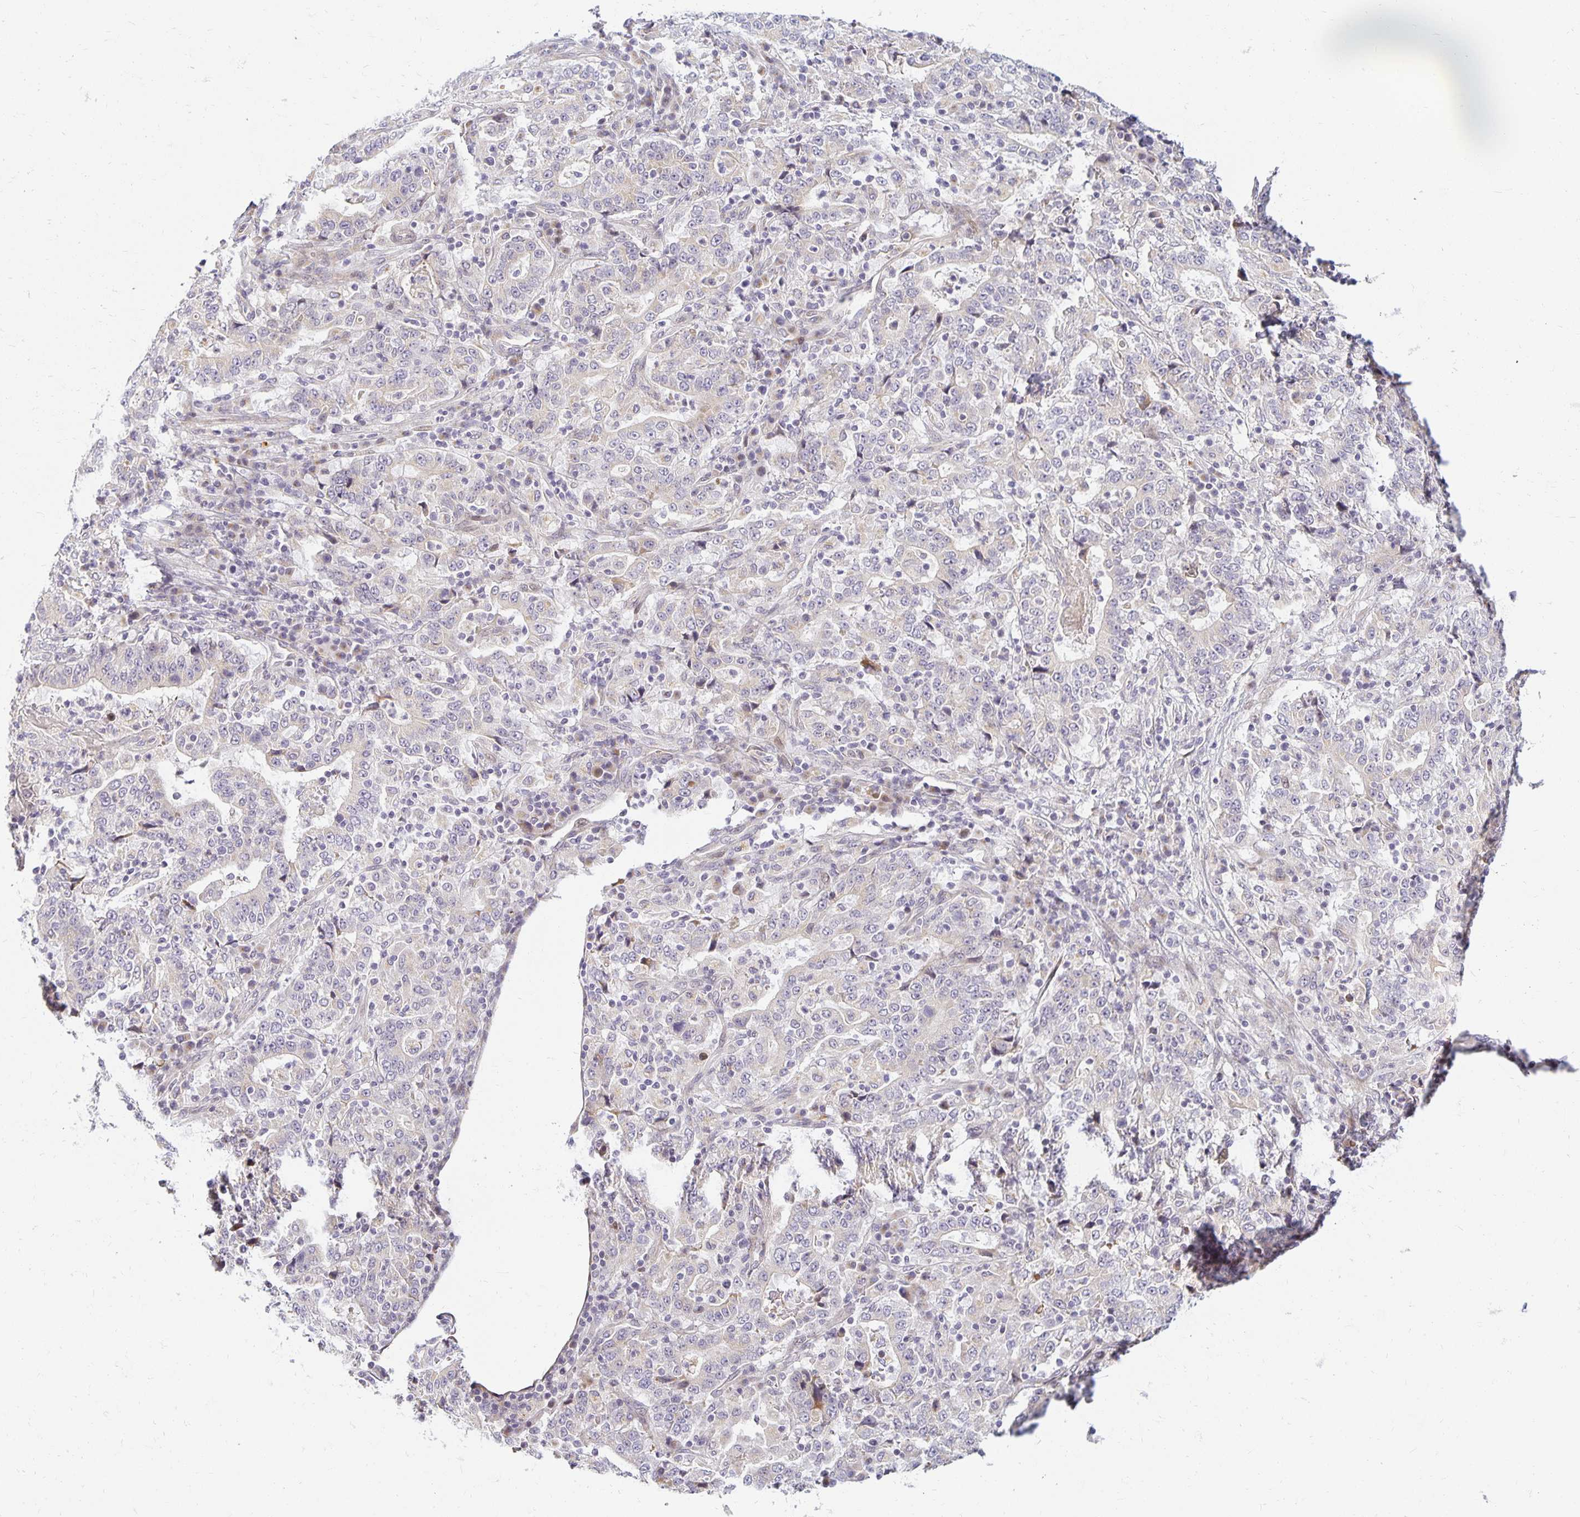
{"staining": {"intensity": "negative", "quantity": "none", "location": "none"}, "tissue": "stomach cancer", "cell_type": "Tumor cells", "image_type": "cancer", "snomed": [{"axis": "morphology", "description": "Normal tissue, NOS"}, {"axis": "morphology", "description": "Adenocarcinoma, NOS"}, {"axis": "topography", "description": "Stomach, upper"}, {"axis": "topography", "description": "Stomach"}], "caption": "IHC photomicrograph of neoplastic tissue: human adenocarcinoma (stomach) stained with DAB reveals no significant protein positivity in tumor cells. (DAB (3,3'-diaminobenzidine) immunohistochemistry (IHC), high magnification).", "gene": "EHF", "patient": {"sex": "male", "age": 59}}